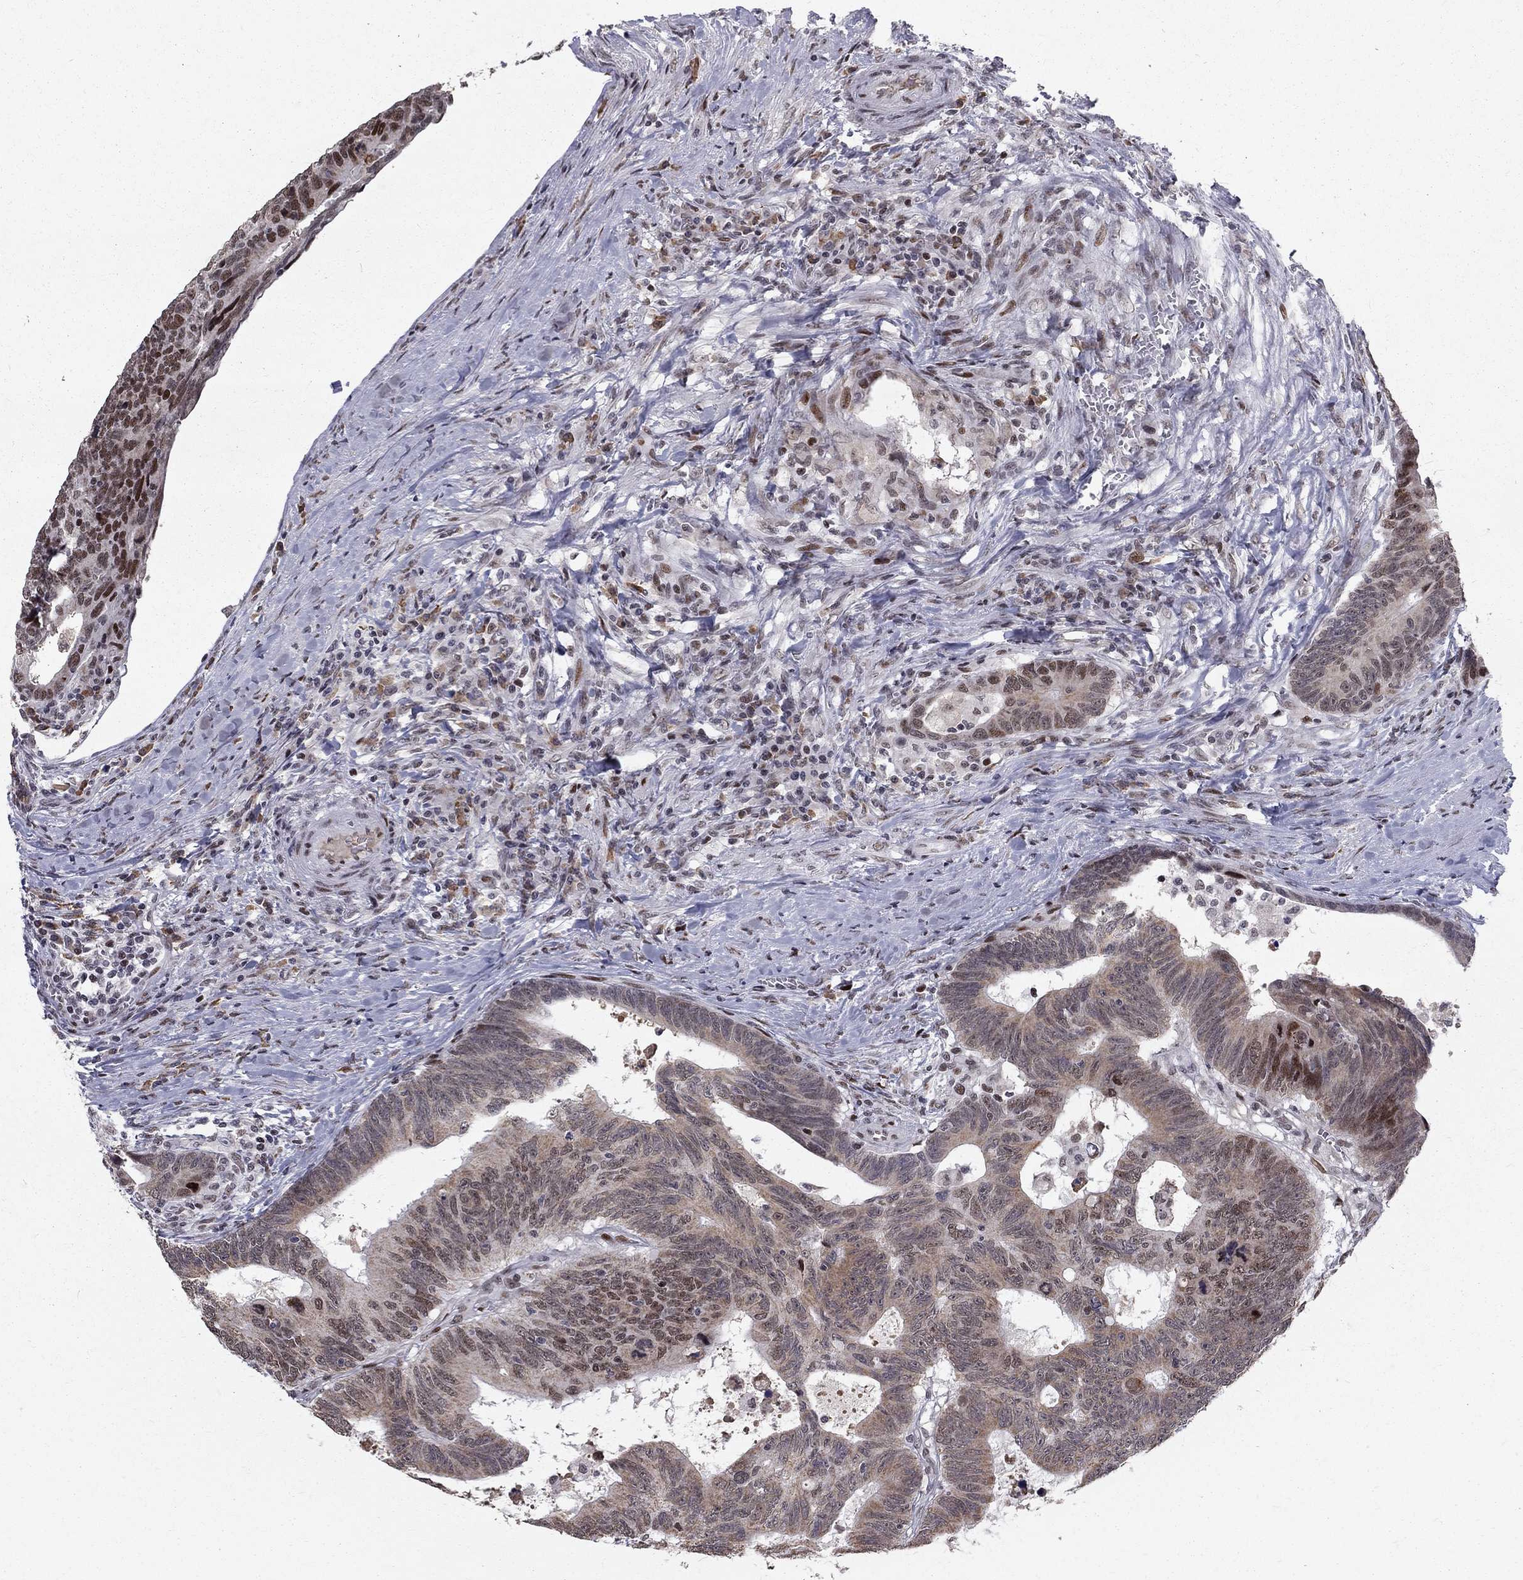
{"staining": {"intensity": "weak", "quantity": "25%-75%", "location": "nuclear"}, "tissue": "colorectal cancer", "cell_type": "Tumor cells", "image_type": "cancer", "snomed": [{"axis": "morphology", "description": "Adenocarcinoma, NOS"}, {"axis": "topography", "description": "Colon"}], "caption": "This micrograph displays colorectal cancer stained with IHC to label a protein in brown. The nuclear of tumor cells show weak positivity for the protein. Nuclei are counter-stained blue.", "gene": "TCEAL1", "patient": {"sex": "female", "age": 77}}